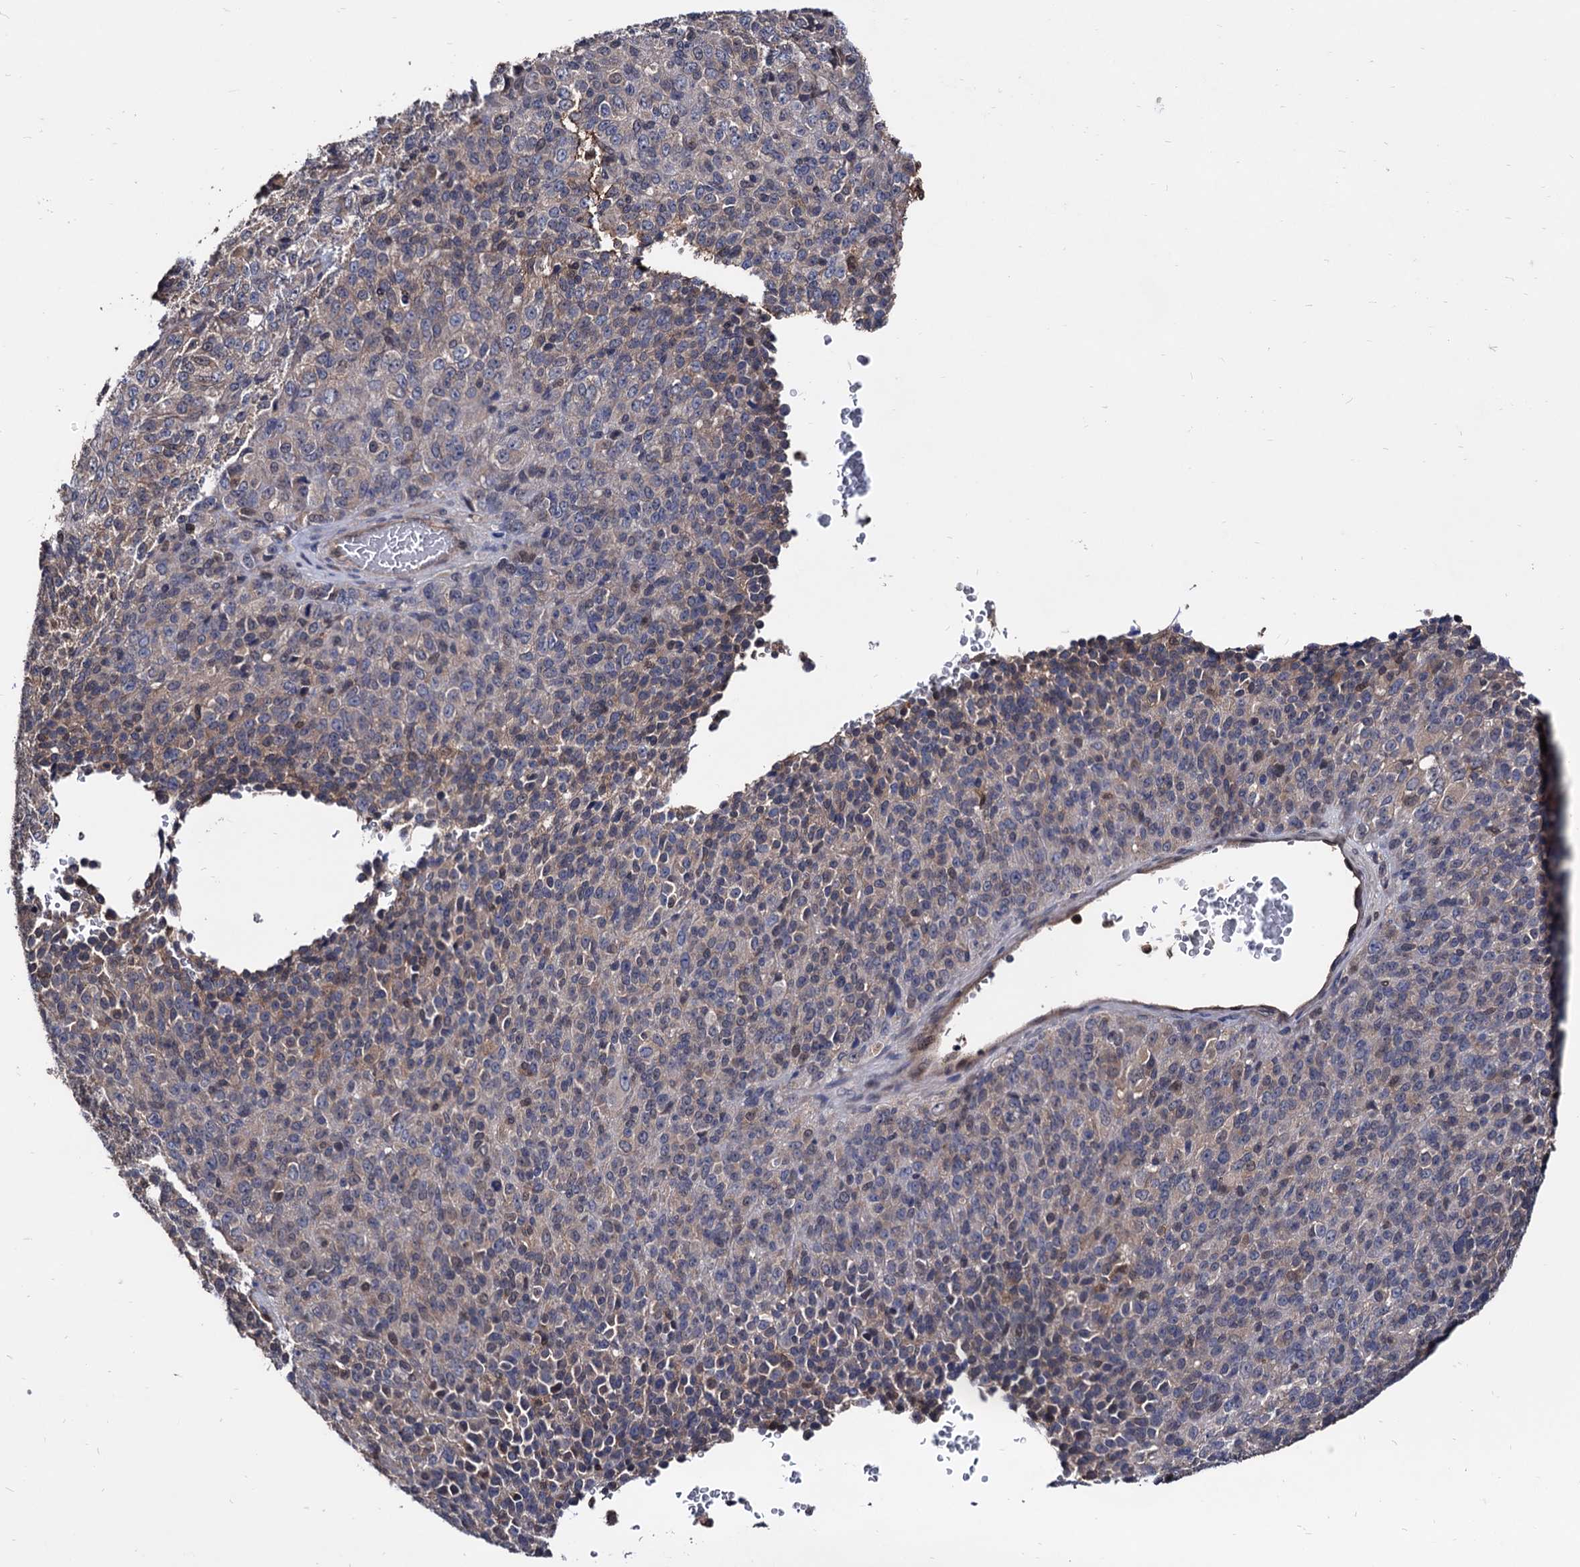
{"staining": {"intensity": "weak", "quantity": "25%-75%", "location": "cytoplasmic/membranous"}, "tissue": "melanoma", "cell_type": "Tumor cells", "image_type": "cancer", "snomed": [{"axis": "morphology", "description": "Malignant melanoma, Metastatic site"}, {"axis": "topography", "description": "Brain"}], "caption": "A histopathology image of human melanoma stained for a protein displays weak cytoplasmic/membranous brown staining in tumor cells.", "gene": "CPPED1", "patient": {"sex": "female", "age": 56}}